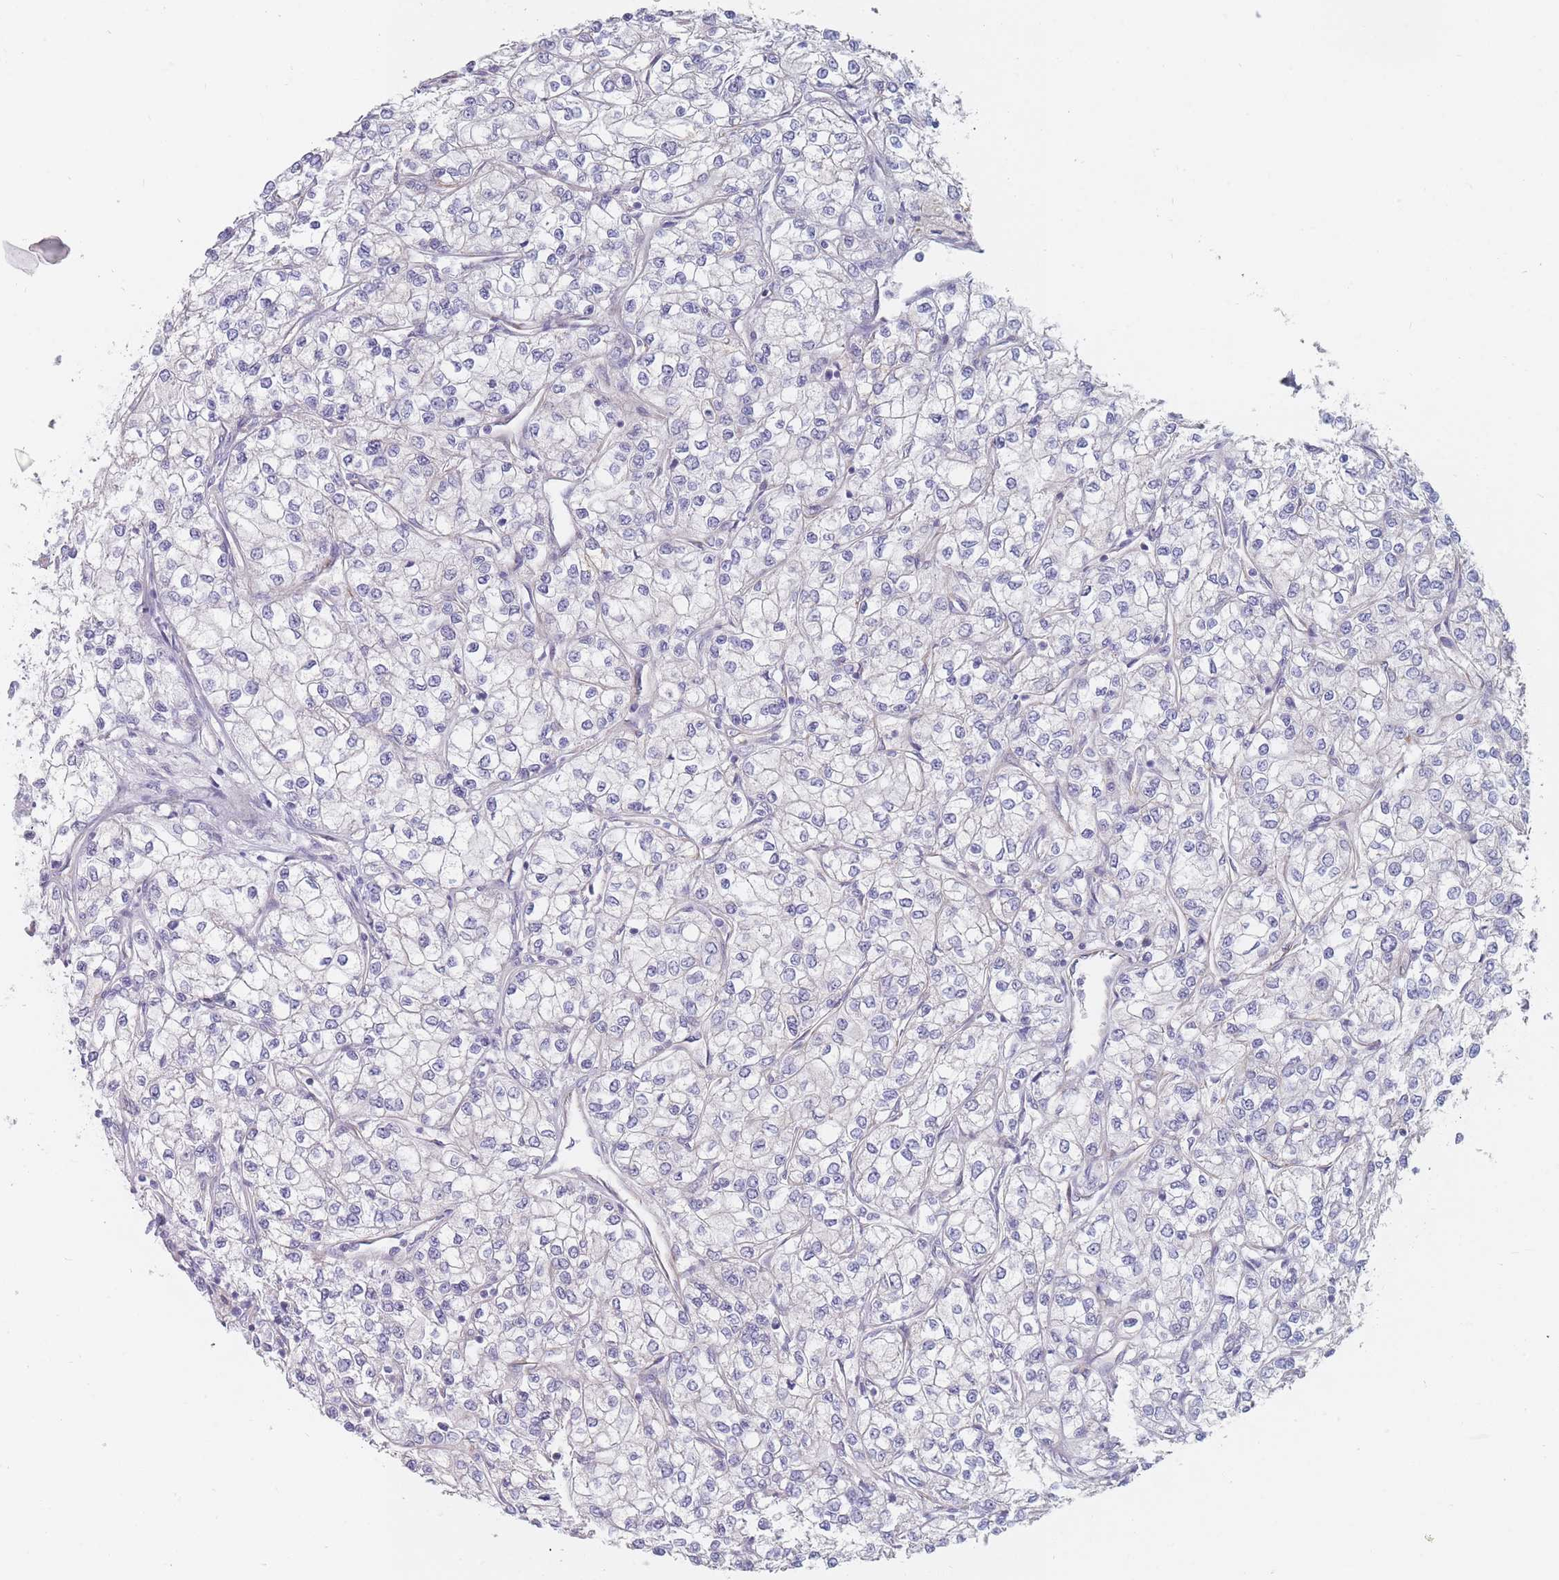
{"staining": {"intensity": "negative", "quantity": "none", "location": "none"}, "tissue": "renal cancer", "cell_type": "Tumor cells", "image_type": "cancer", "snomed": [{"axis": "morphology", "description": "Adenocarcinoma, NOS"}, {"axis": "topography", "description": "Kidney"}], "caption": "A high-resolution histopathology image shows immunohistochemistry (IHC) staining of renal adenocarcinoma, which shows no significant expression in tumor cells.", "gene": "ERBIN", "patient": {"sex": "male", "age": 80}}